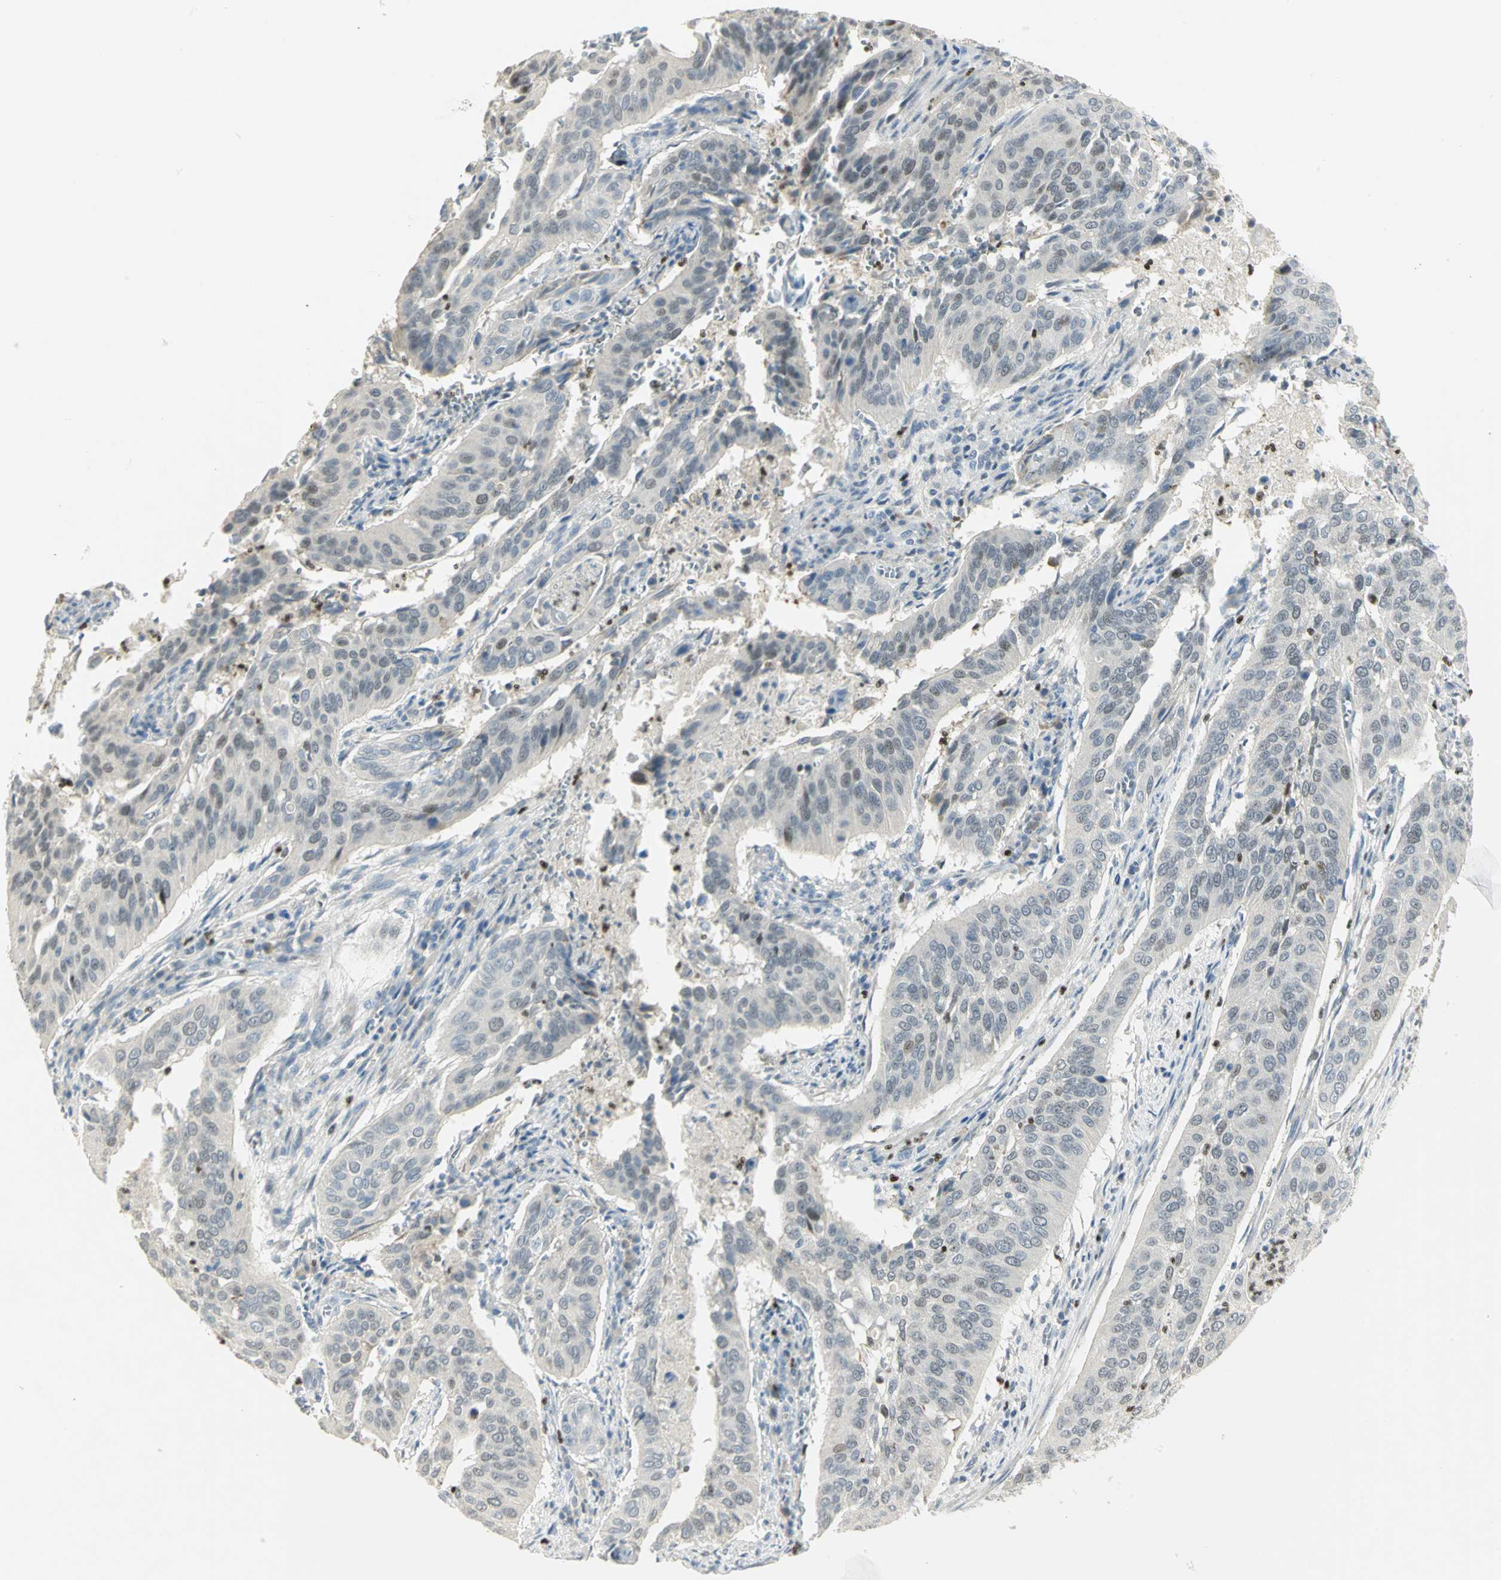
{"staining": {"intensity": "moderate", "quantity": "<25%", "location": "nuclear"}, "tissue": "cervical cancer", "cell_type": "Tumor cells", "image_type": "cancer", "snomed": [{"axis": "morphology", "description": "Squamous cell carcinoma, NOS"}, {"axis": "topography", "description": "Cervix"}], "caption": "Immunohistochemistry (DAB (3,3'-diaminobenzidine)) staining of human squamous cell carcinoma (cervical) demonstrates moderate nuclear protein positivity in approximately <25% of tumor cells.", "gene": "BCL6", "patient": {"sex": "female", "age": 39}}